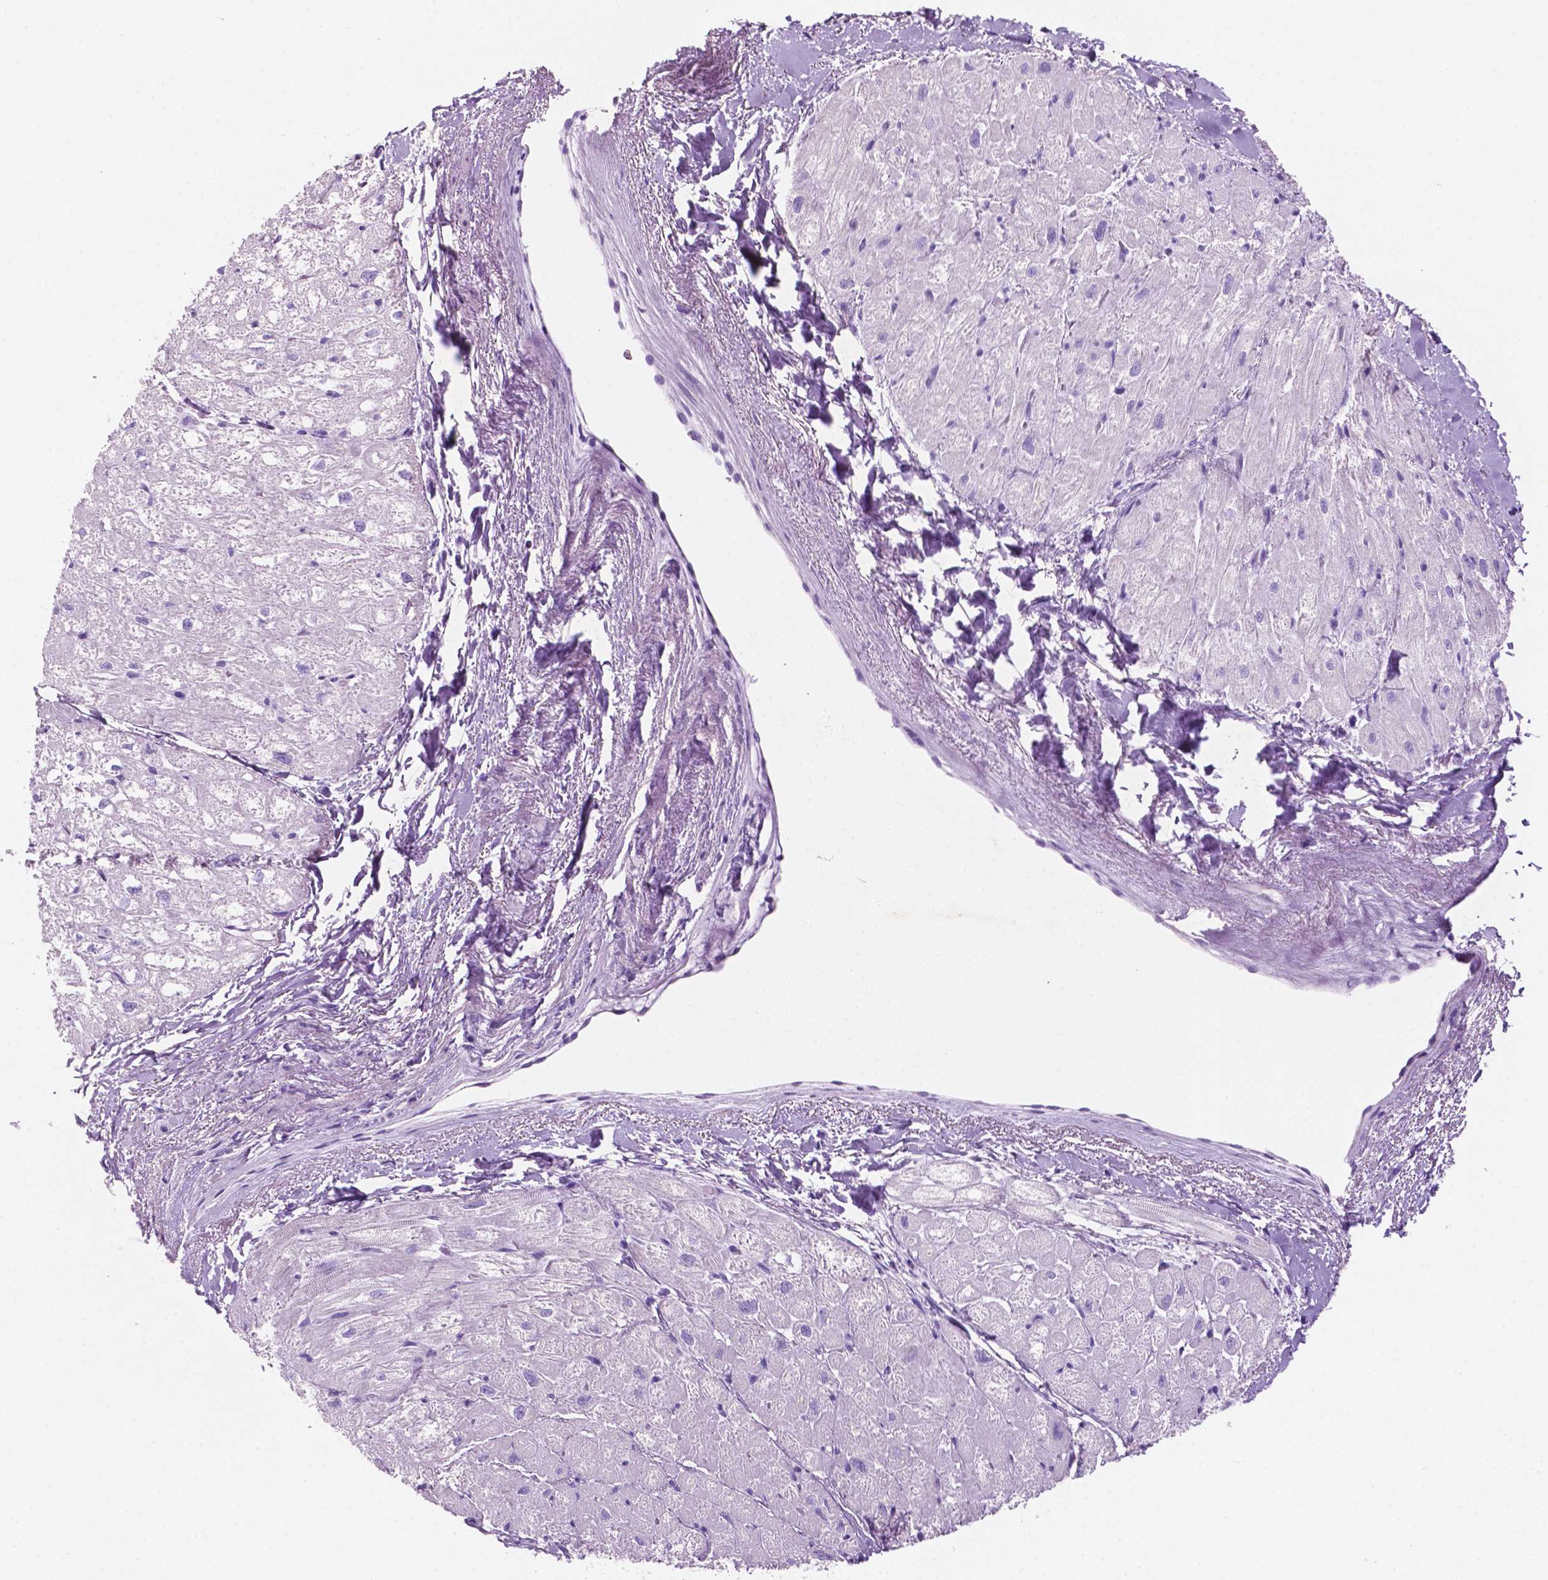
{"staining": {"intensity": "moderate", "quantity": "<25%", "location": "cytoplasmic/membranous"}, "tissue": "heart muscle", "cell_type": "Cardiomyocytes", "image_type": "normal", "snomed": [{"axis": "morphology", "description": "Normal tissue, NOS"}, {"axis": "topography", "description": "Heart"}], "caption": "About <25% of cardiomyocytes in benign human heart muscle show moderate cytoplasmic/membranous protein staining as visualized by brown immunohistochemical staining.", "gene": "POU4F1", "patient": {"sex": "female", "age": 69}}